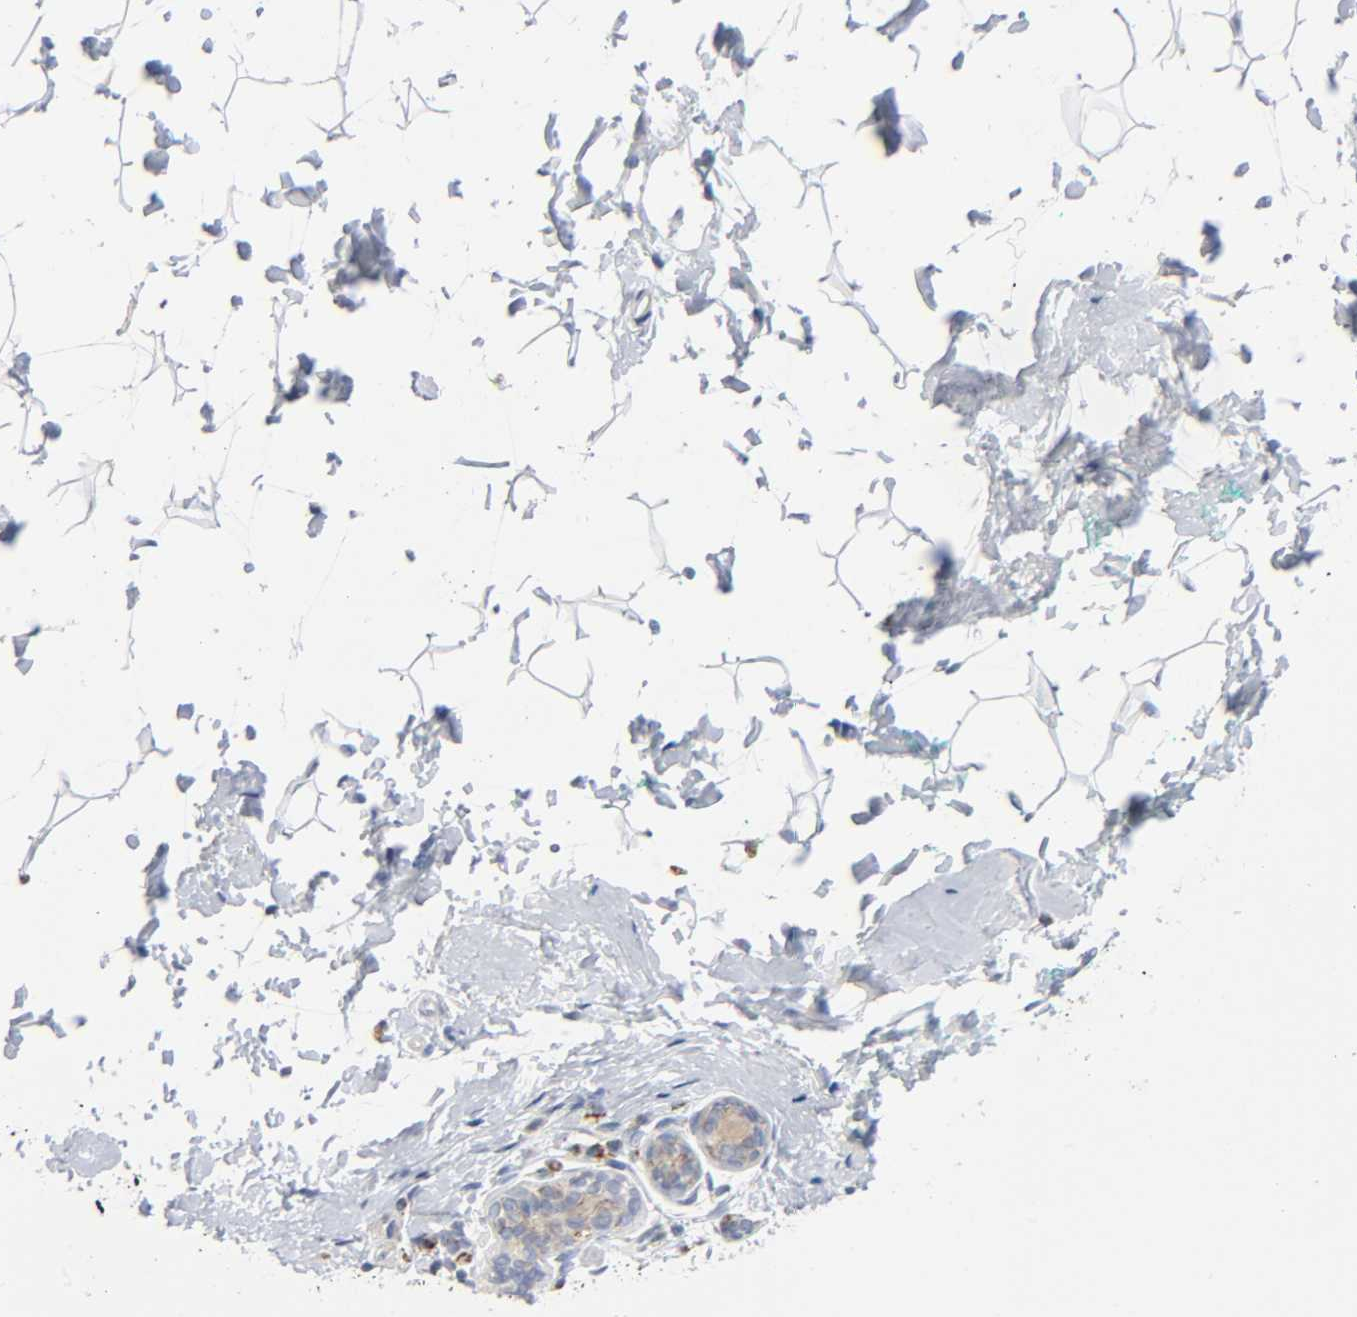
{"staining": {"intensity": "negative", "quantity": "none", "location": "none"}, "tissue": "breast", "cell_type": "Adipocytes", "image_type": "normal", "snomed": [{"axis": "morphology", "description": "Normal tissue, NOS"}, {"axis": "topography", "description": "Breast"}], "caption": "A photomicrograph of breast stained for a protein exhibits no brown staining in adipocytes. The staining was performed using DAB to visualize the protein expression in brown, while the nuclei were stained in blue with hematoxylin (Magnification: 20x).", "gene": "BAK1", "patient": {"sex": "female", "age": 52}}